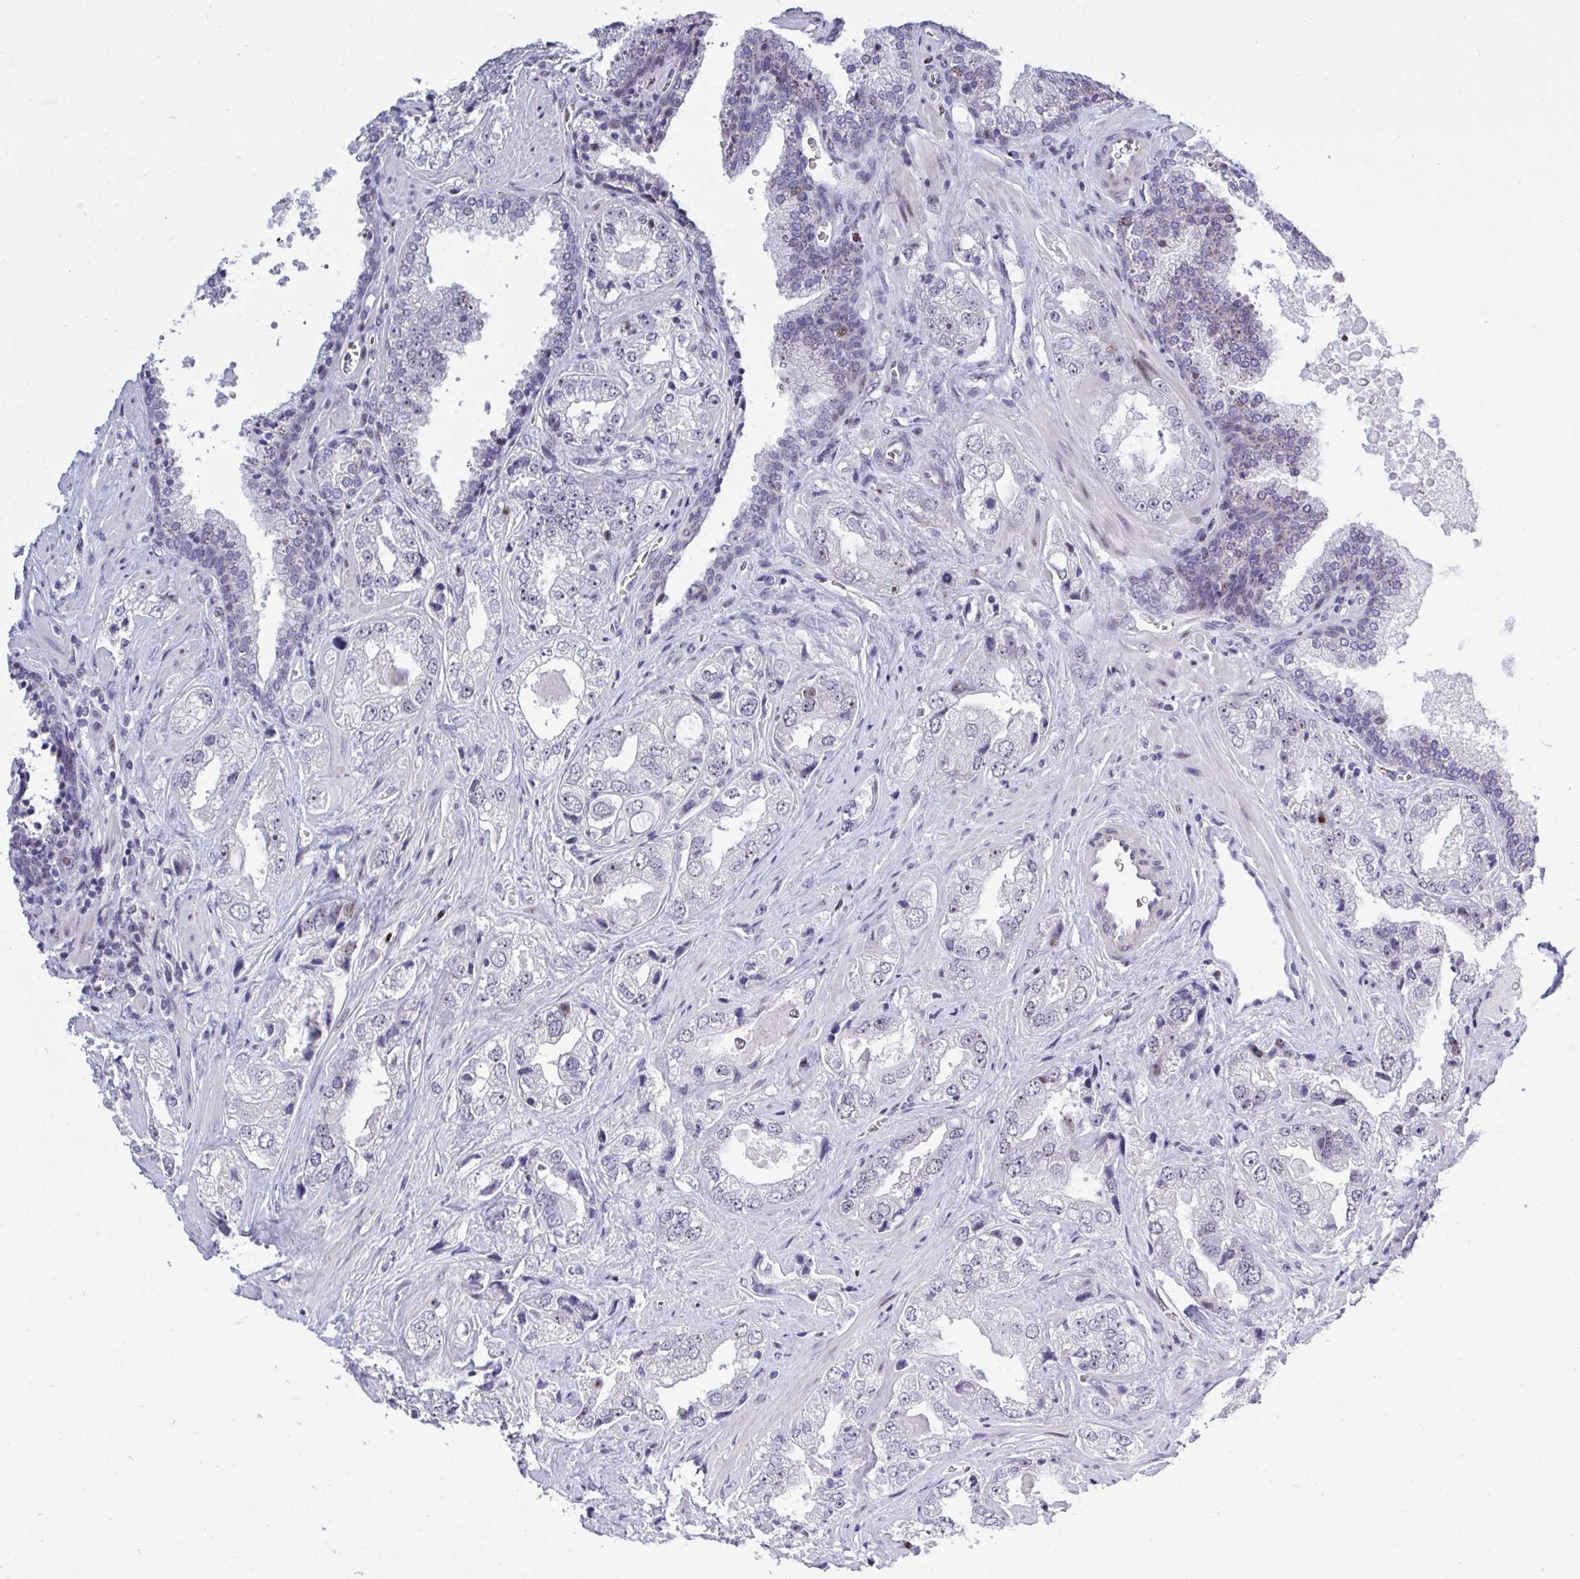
{"staining": {"intensity": "negative", "quantity": "none", "location": "none"}, "tissue": "prostate cancer", "cell_type": "Tumor cells", "image_type": "cancer", "snomed": [{"axis": "morphology", "description": "Adenocarcinoma, High grade"}, {"axis": "topography", "description": "Prostate"}], "caption": "A micrograph of prostate adenocarcinoma (high-grade) stained for a protein demonstrates no brown staining in tumor cells. (DAB IHC, high magnification).", "gene": "PLPPR3", "patient": {"sex": "male", "age": 67}}